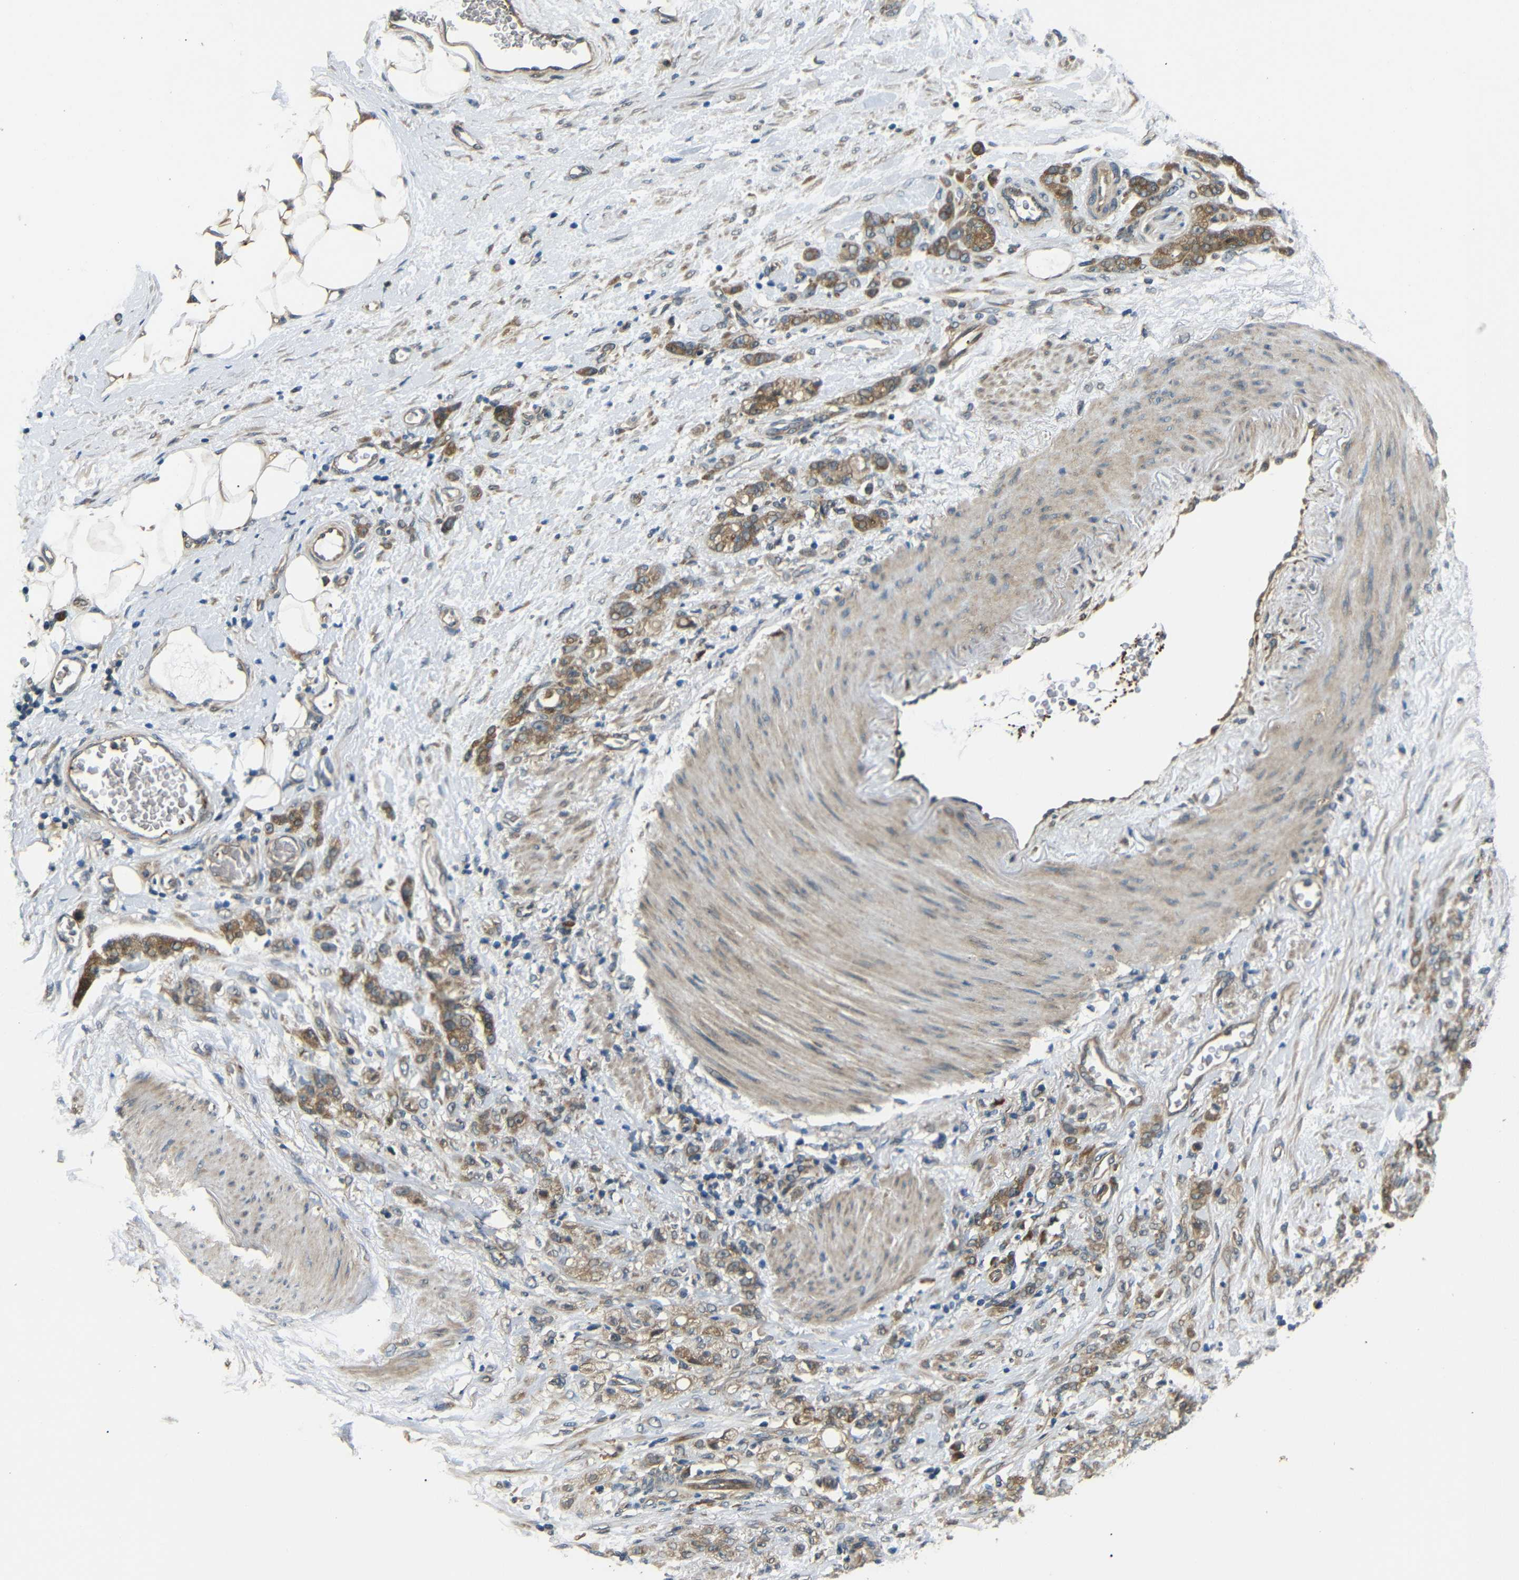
{"staining": {"intensity": "moderate", "quantity": ">75%", "location": "cytoplasmic/membranous"}, "tissue": "stomach cancer", "cell_type": "Tumor cells", "image_type": "cancer", "snomed": [{"axis": "morphology", "description": "Adenocarcinoma, NOS"}, {"axis": "topography", "description": "Stomach"}], "caption": "Immunohistochemical staining of stomach cancer (adenocarcinoma) exhibits medium levels of moderate cytoplasmic/membranous positivity in about >75% of tumor cells. Using DAB (brown) and hematoxylin (blue) stains, captured at high magnification using brightfield microscopy.", "gene": "EPHB2", "patient": {"sex": "male", "age": 82}}